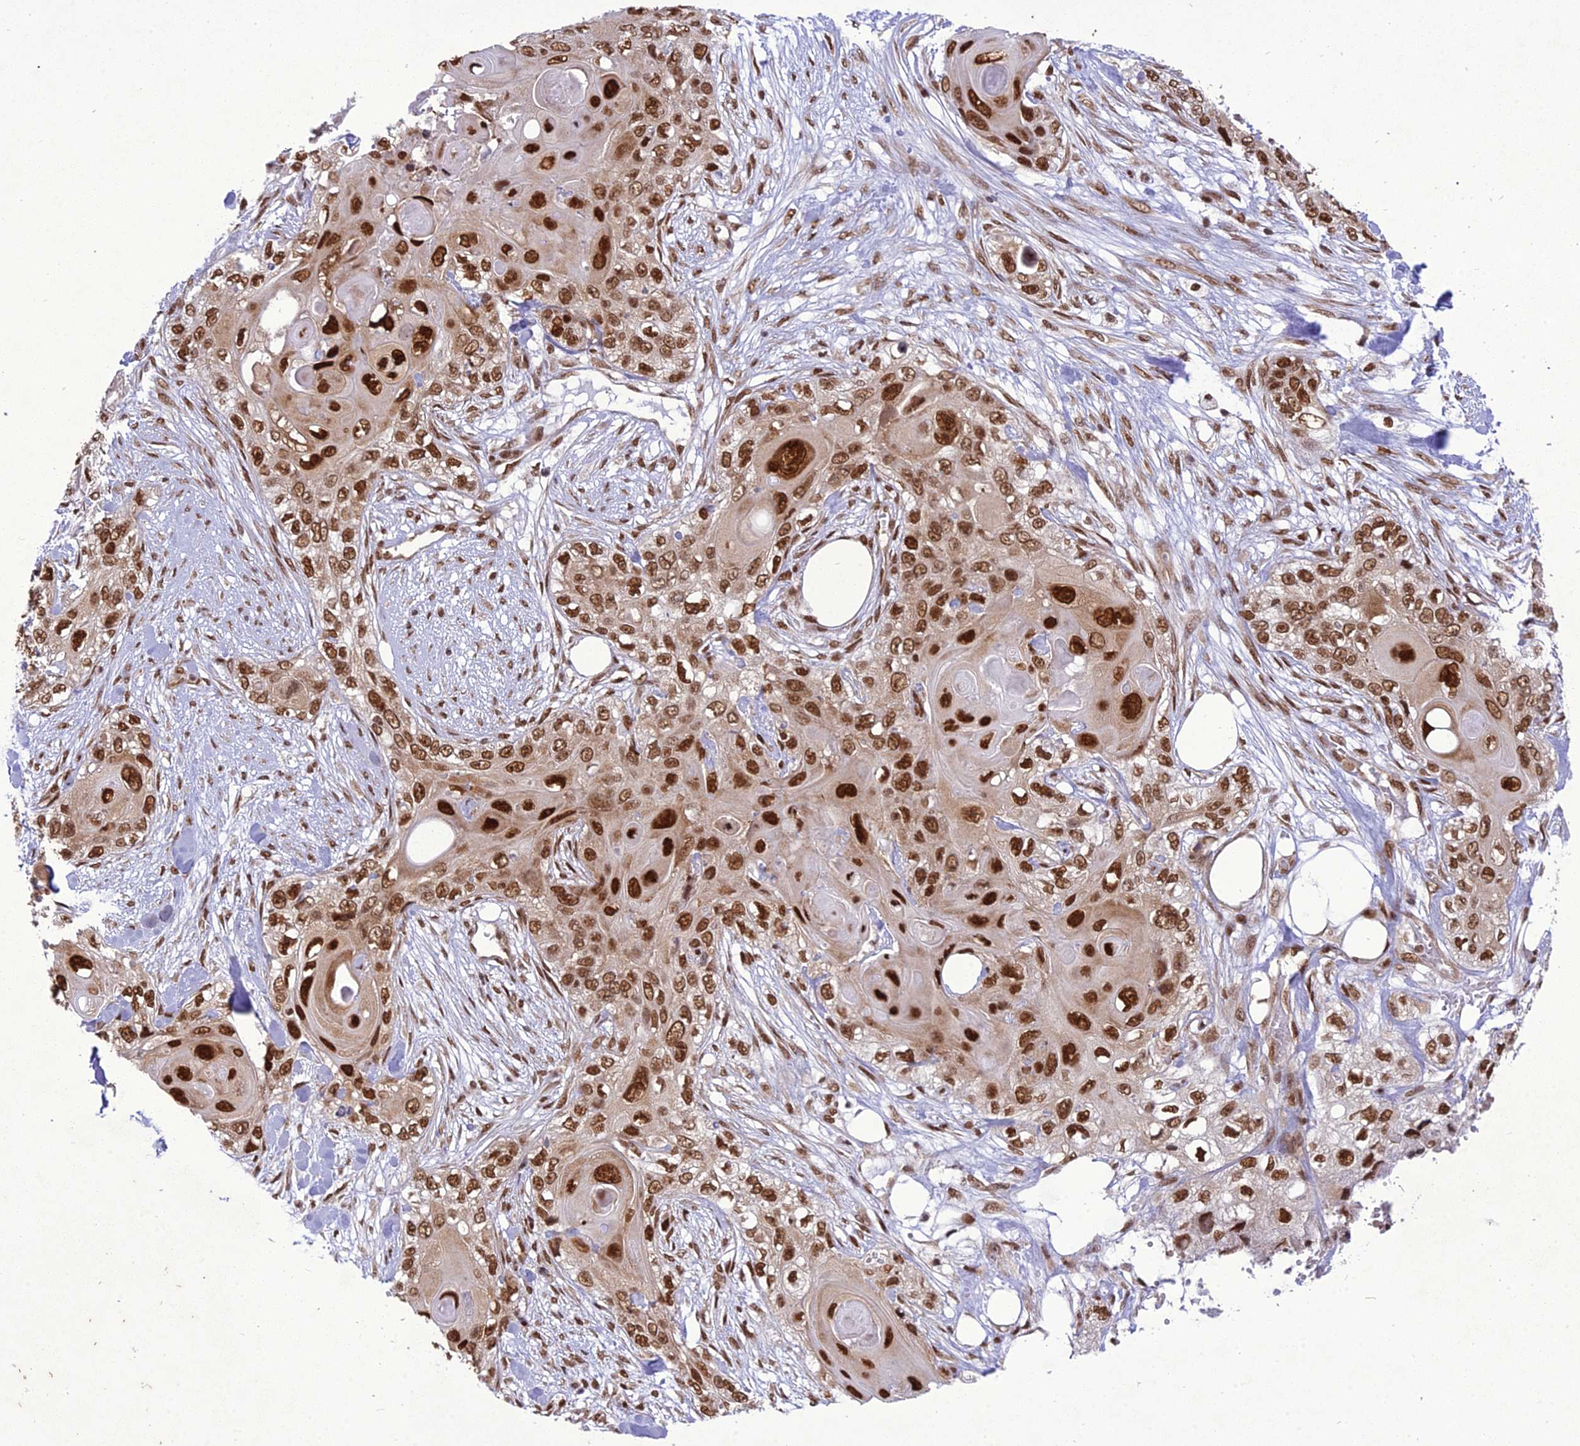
{"staining": {"intensity": "strong", "quantity": ">75%", "location": "nuclear"}, "tissue": "skin cancer", "cell_type": "Tumor cells", "image_type": "cancer", "snomed": [{"axis": "morphology", "description": "Normal tissue, NOS"}, {"axis": "morphology", "description": "Squamous cell carcinoma, NOS"}, {"axis": "topography", "description": "Skin"}], "caption": "An immunohistochemistry histopathology image of tumor tissue is shown. Protein staining in brown shows strong nuclear positivity in skin cancer (squamous cell carcinoma) within tumor cells.", "gene": "DDX1", "patient": {"sex": "male", "age": 72}}